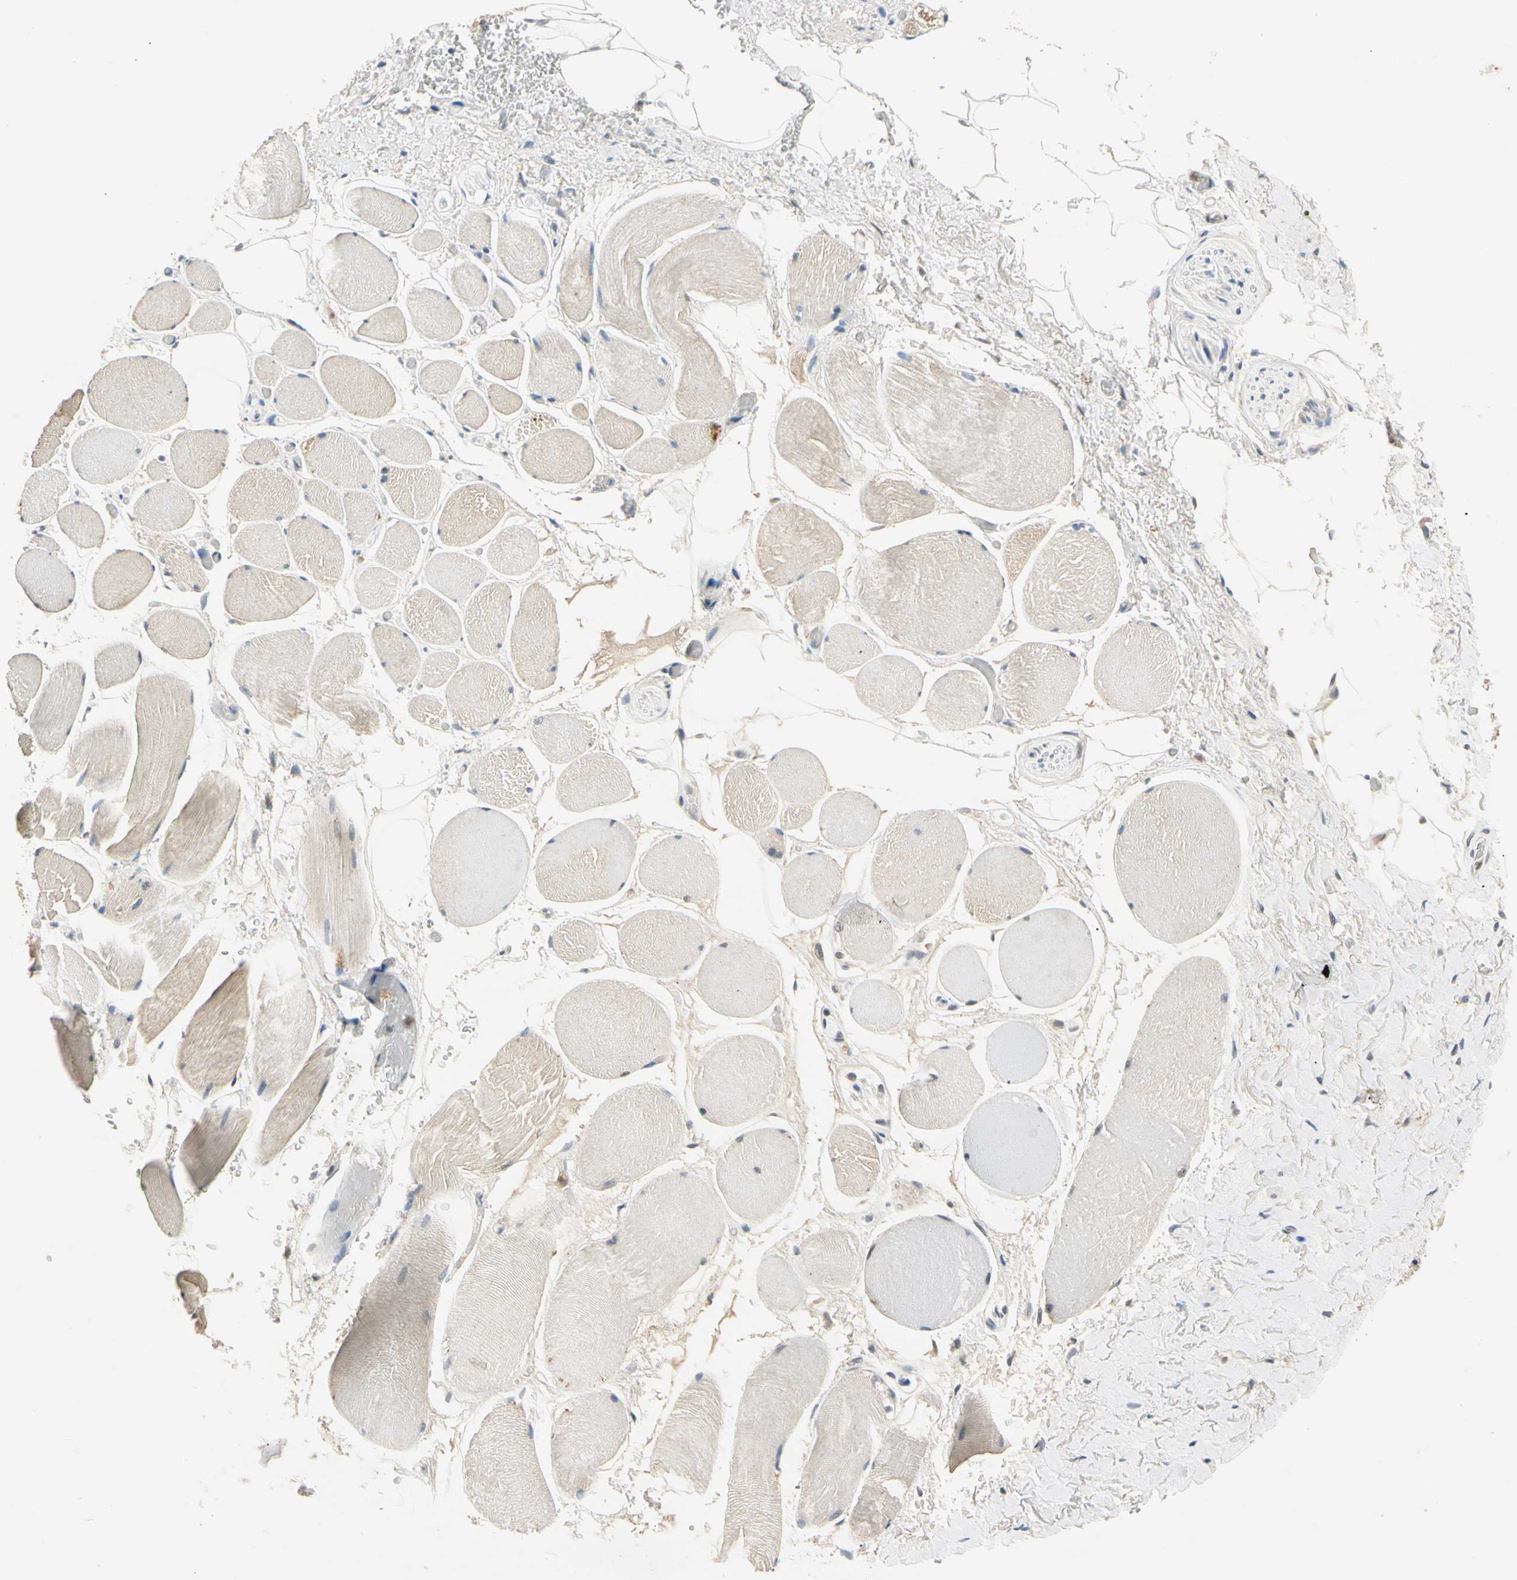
{"staining": {"intensity": "negative", "quantity": "none", "location": "none"}, "tissue": "adipose tissue", "cell_type": "Adipocytes", "image_type": "normal", "snomed": [{"axis": "morphology", "description": "Normal tissue, NOS"}, {"axis": "topography", "description": "Soft tissue"}, {"axis": "topography", "description": "Peripheral nerve tissue"}], "caption": "IHC histopathology image of benign adipose tissue stained for a protein (brown), which reveals no expression in adipocytes. (Brightfield microscopy of DAB (3,3'-diaminobenzidine) immunohistochemistry (IHC) at high magnification).", "gene": "RIOX2", "patient": {"sex": "female", "age": 71}}